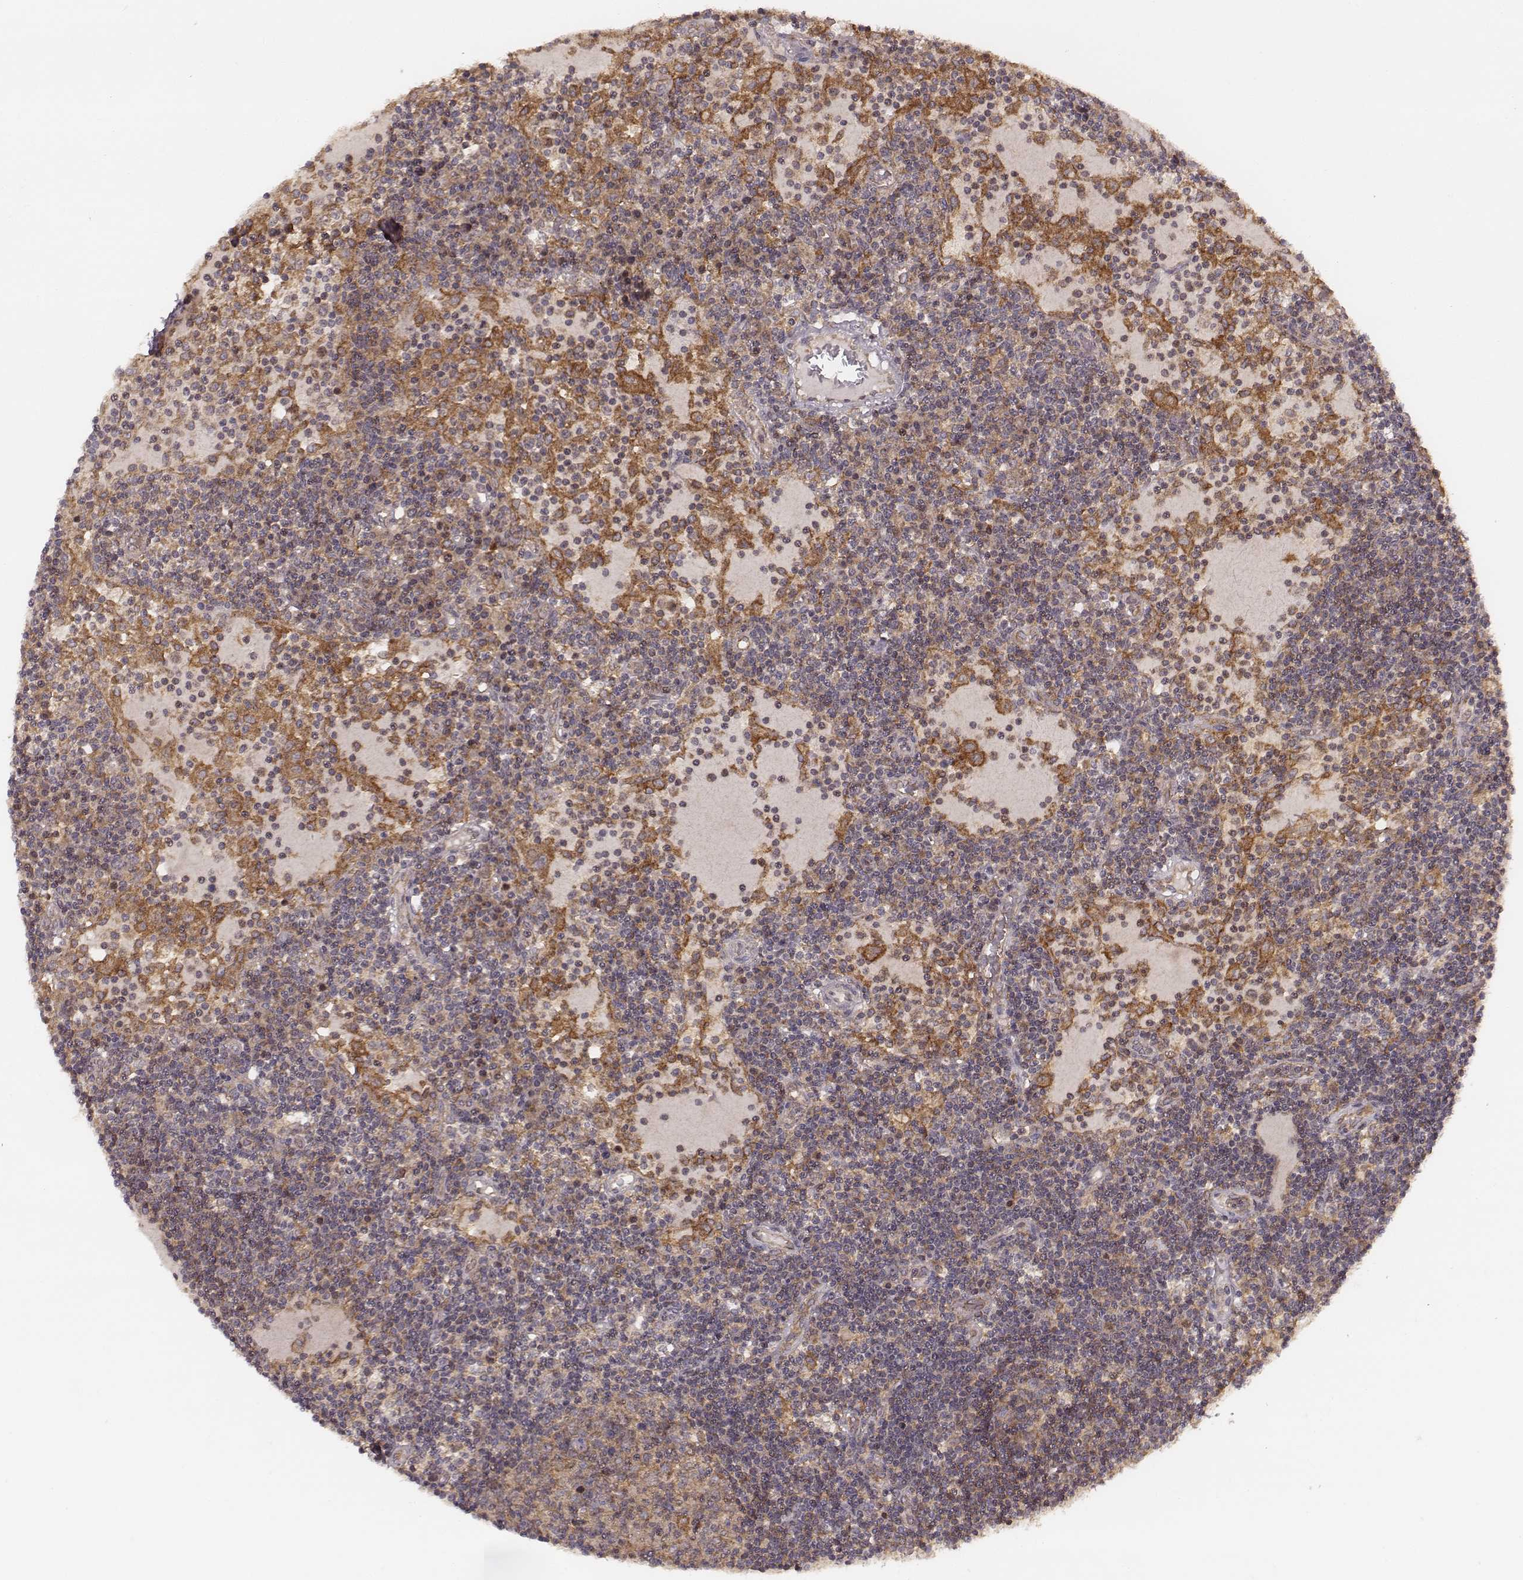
{"staining": {"intensity": "moderate", "quantity": ">75%", "location": "cytoplasmic/membranous"}, "tissue": "lymph node", "cell_type": "Germinal center cells", "image_type": "normal", "snomed": [{"axis": "morphology", "description": "Normal tissue, NOS"}, {"axis": "topography", "description": "Lymph node"}], "caption": "High-magnification brightfield microscopy of normal lymph node stained with DAB (3,3'-diaminobenzidine) (brown) and counterstained with hematoxylin (blue). germinal center cells exhibit moderate cytoplasmic/membranous positivity is identified in approximately>75% of cells. Using DAB (brown) and hematoxylin (blue) stains, captured at high magnification using brightfield microscopy.", "gene": "VPS26A", "patient": {"sex": "female", "age": 72}}